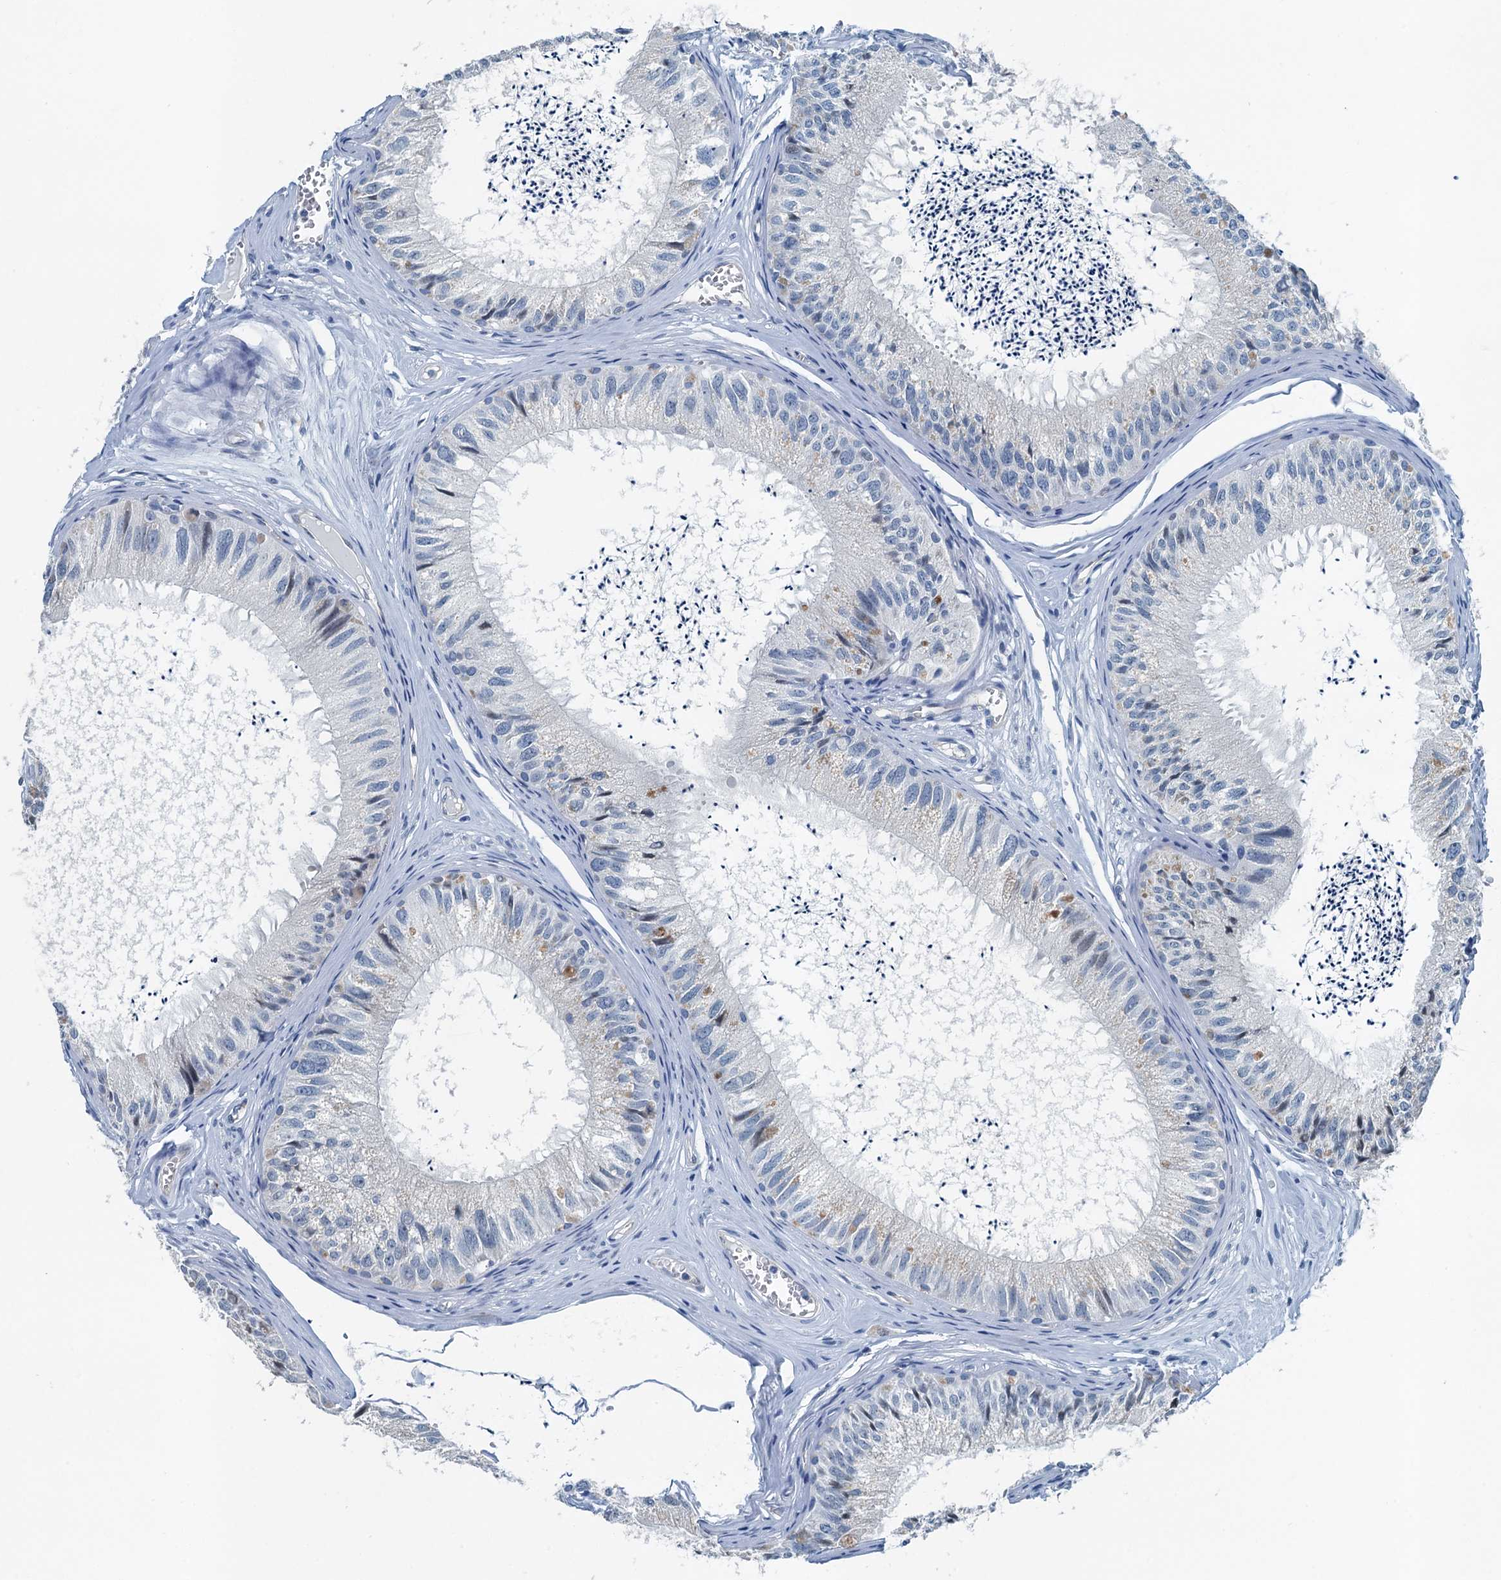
{"staining": {"intensity": "negative", "quantity": "none", "location": "none"}, "tissue": "epididymis", "cell_type": "Glandular cells", "image_type": "normal", "snomed": [{"axis": "morphology", "description": "Normal tissue, NOS"}, {"axis": "topography", "description": "Epididymis"}], "caption": "Immunohistochemistry of unremarkable human epididymis shows no positivity in glandular cells. Nuclei are stained in blue.", "gene": "GFOD2", "patient": {"sex": "male", "age": 79}}